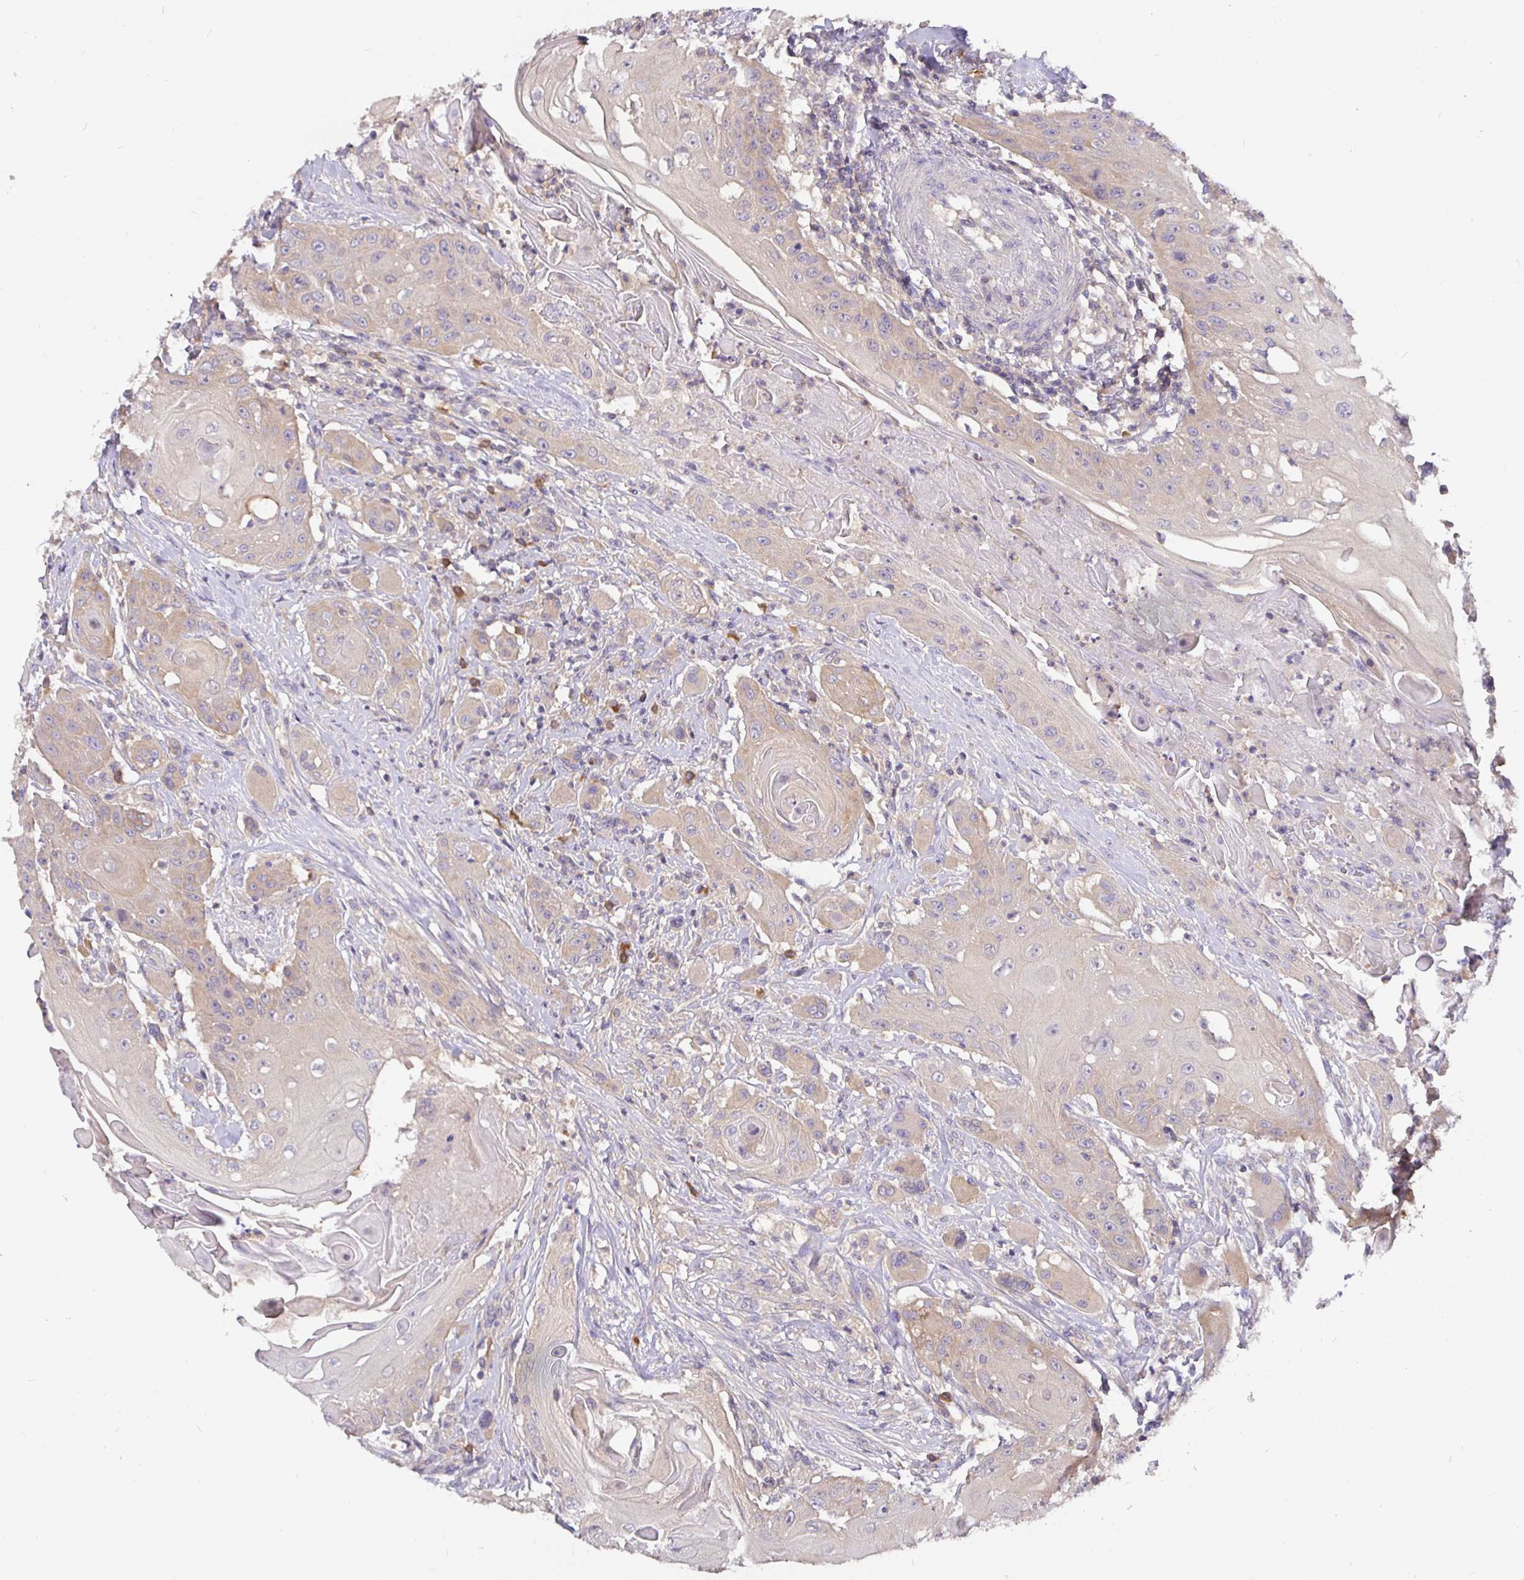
{"staining": {"intensity": "weak", "quantity": "<25%", "location": "cytoplasmic/membranous"}, "tissue": "head and neck cancer", "cell_type": "Tumor cells", "image_type": "cancer", "snomed": [{"axis": "morphology", "description": "Squamous cell carcinoma, NOS"}, {"axis": "topography", "description": "Oral tissue"}, {"axis": "topography", "description": "Head-Neck"}, {"axis": "topography", "description": "Neck, NOS"}], "caption": "A high-resolution image shows immunohistochemistry staining of head and neck cancer (squamous cell carcinoma), which exhibits no significant positivity in tumor cells.", "gene": "KIF21A", "patient": {"sex": "female", "age": 55}}